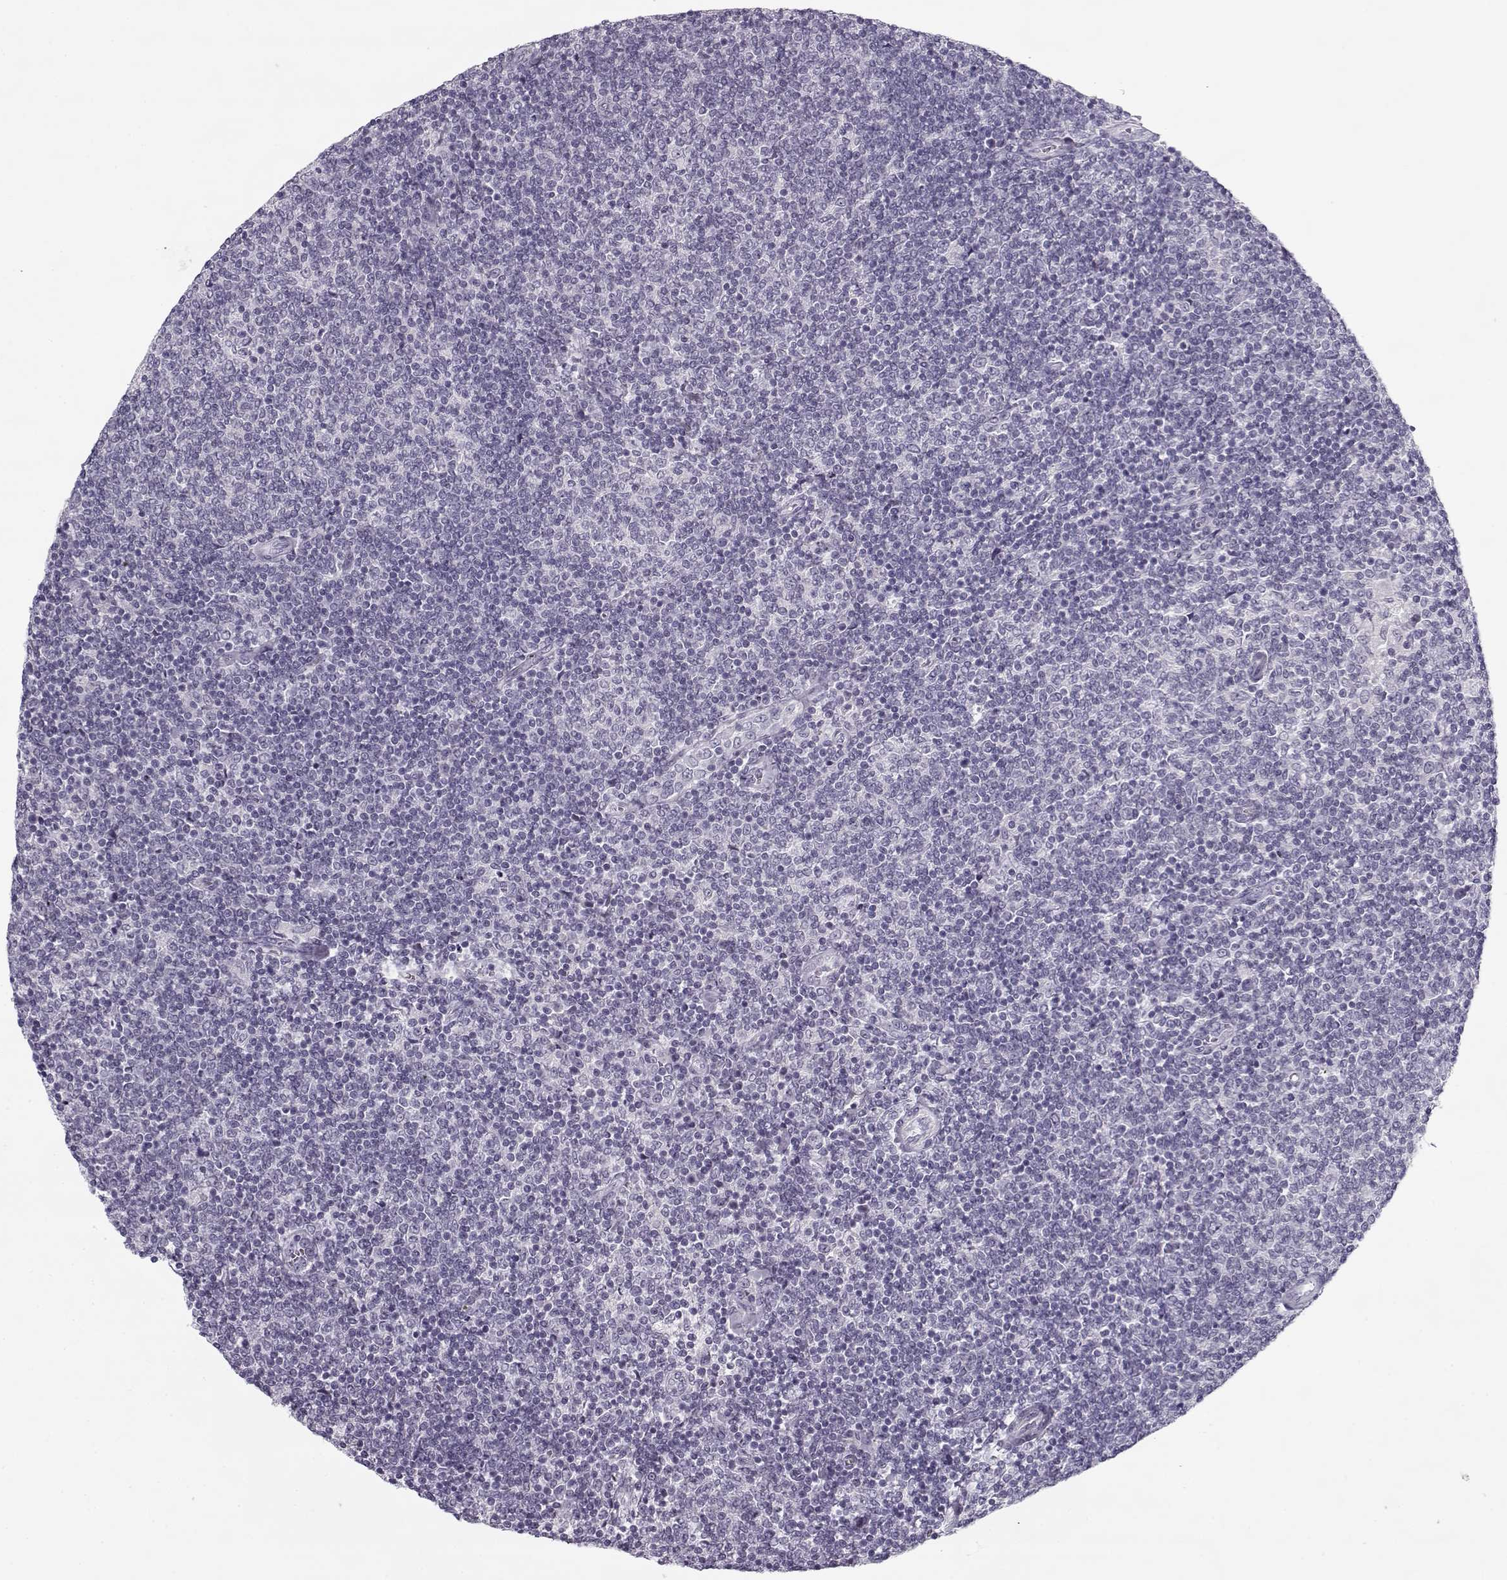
{"staining": {"intensity": "negative", "quantity": "none", "location": "none"}, "tissue": "lymphoma", "cell_type": "Tumor cells", "image_type": "cancer", "snomed": [{"axis": "morphology", "description": "Malignant lymphoma, non-Hodgkin's type, Low grade"}, {"axis": "topography", "description": "Lymph node"}], "caption": "A micrograph of human lymphoma is negative for staining in tumor cells.", "gene": "PNMT", "patient": {"sex": "male", "age": 52}}